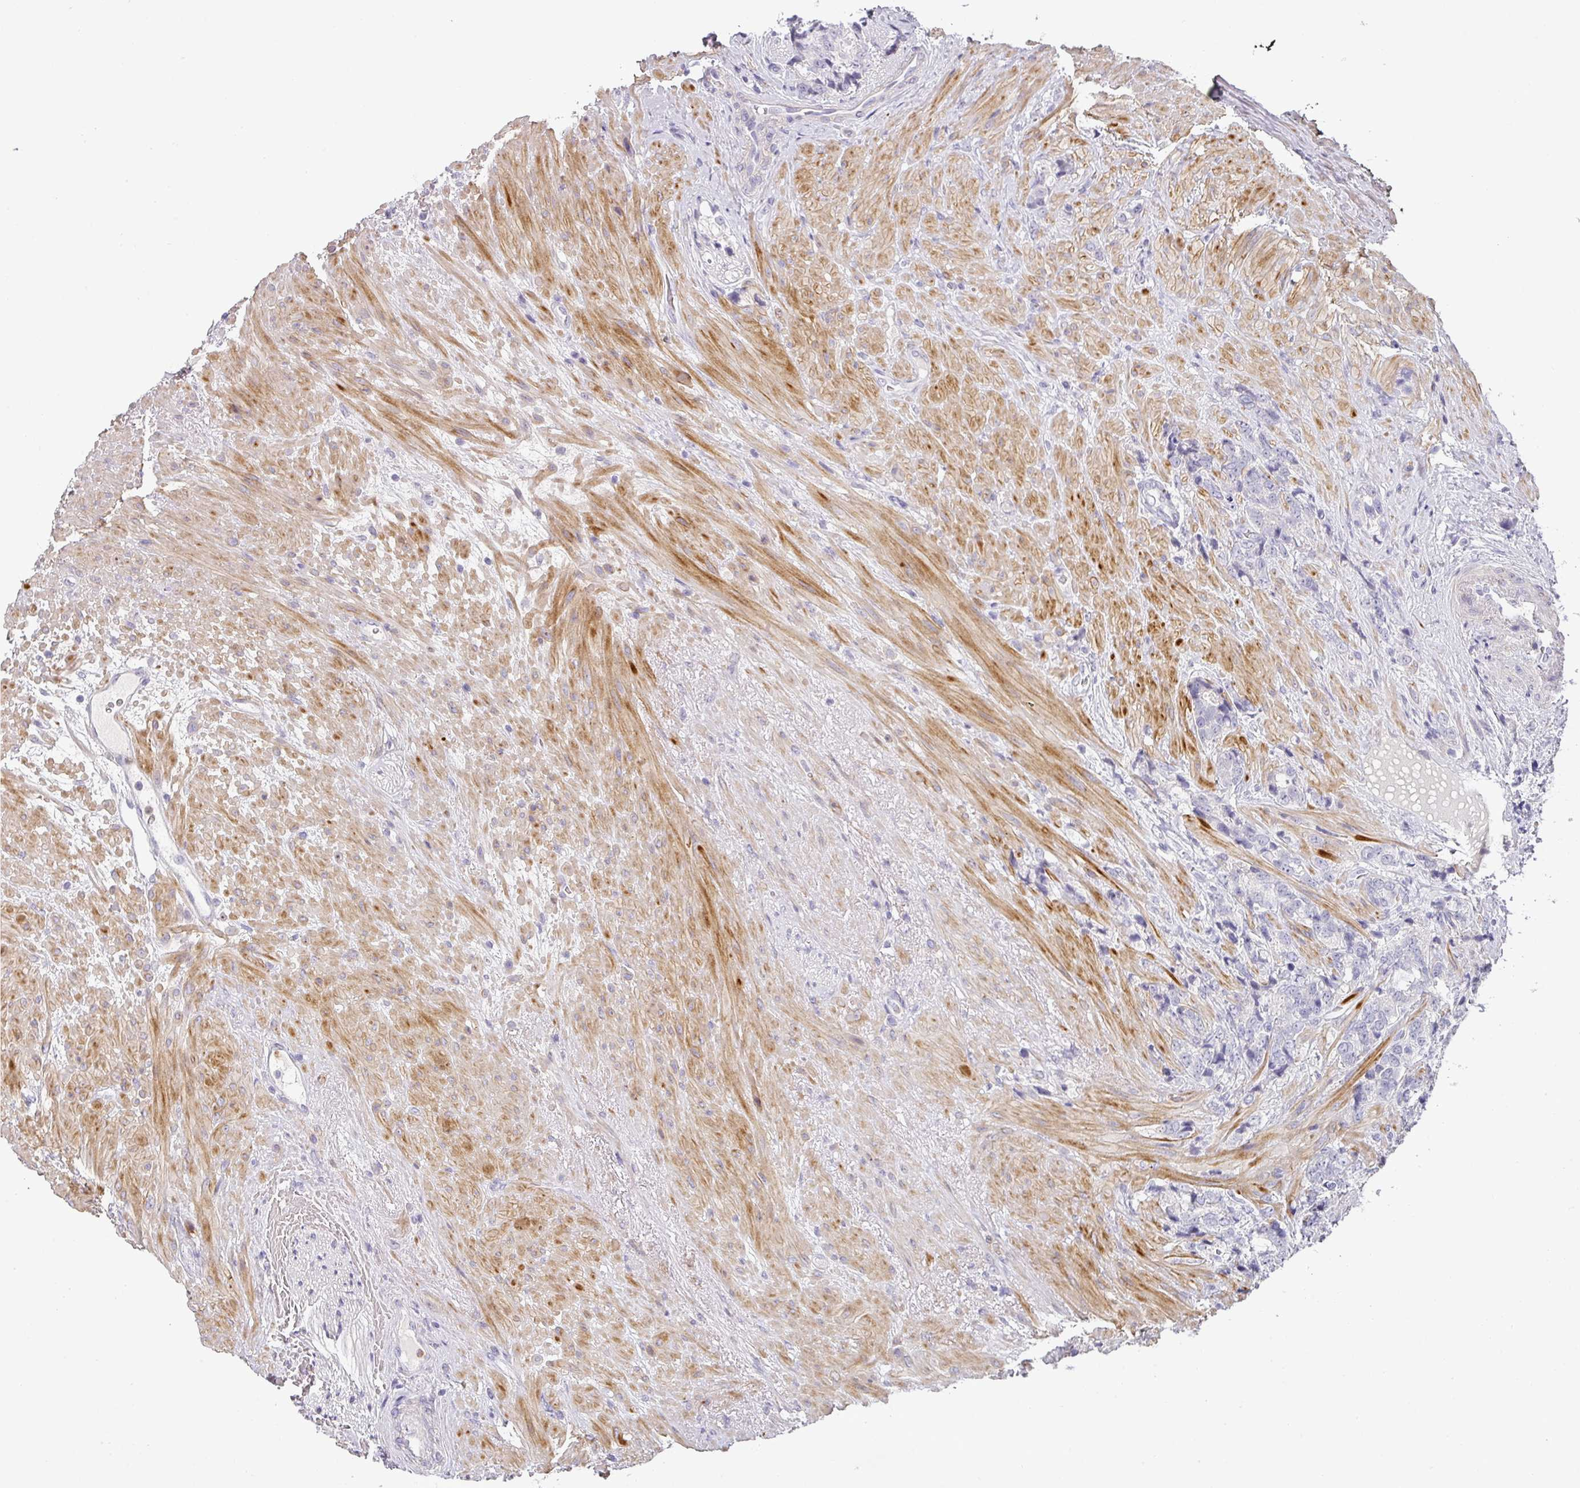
{"staining": {"intensity": "negative", "quantity": "none", "location": "none"}, "tissue": "prostate cancer", "cell_type": "Tumor cells", "image_type": "cancer", "snomed": [{"axis": "morphology", "description": "Adenocarcinoma, High grade"}, {"axis": "topography", "description": "Prostate"}], "caption": "This is an immunohistochemistry image of prostate adenocarcinoma (high-grade). There is no expression in tumor cells.", "gene": "BTLA", "patient": {"sex": "male", "age": 74}}